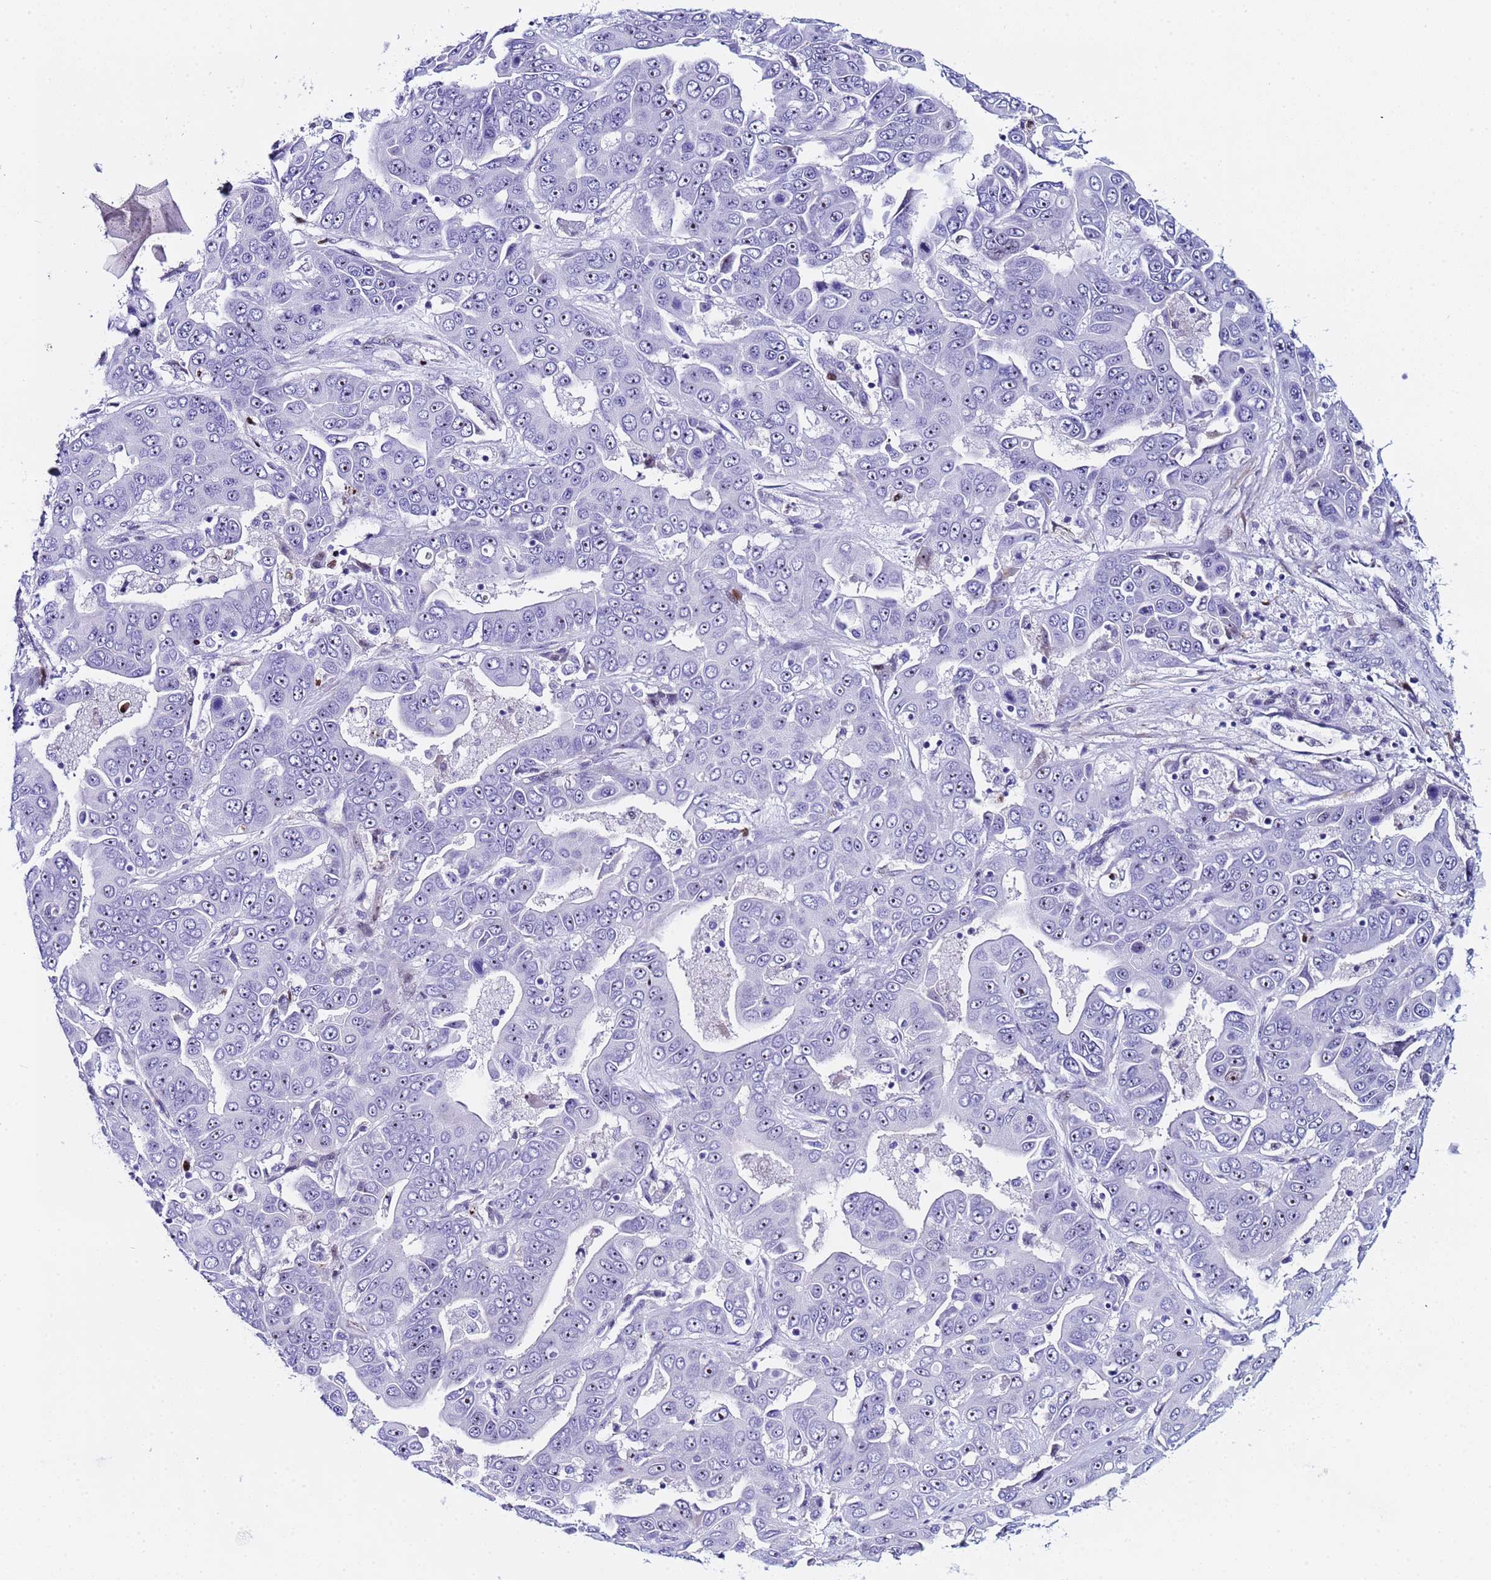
{"staining": {"intensity": "moderate", "quantity": "<25%", "location": "nuclear"}, "tissue": "liver cancer", "cell_type": "Tumor cells", "image_type": "cancer", "snomed": [{"axis": "morphology", "description": "Cholangiocarcinoma"}, {"axis": "topography", "description": "Liver"}], "caption": "Immunohistochemical staining of cholangiocarcinoma (liver) displays low levels of moderate nuclear staining in approximately <25% of tumor cells.", "gene": "POP5", "patient": {"sex": "female", "age": 52}}